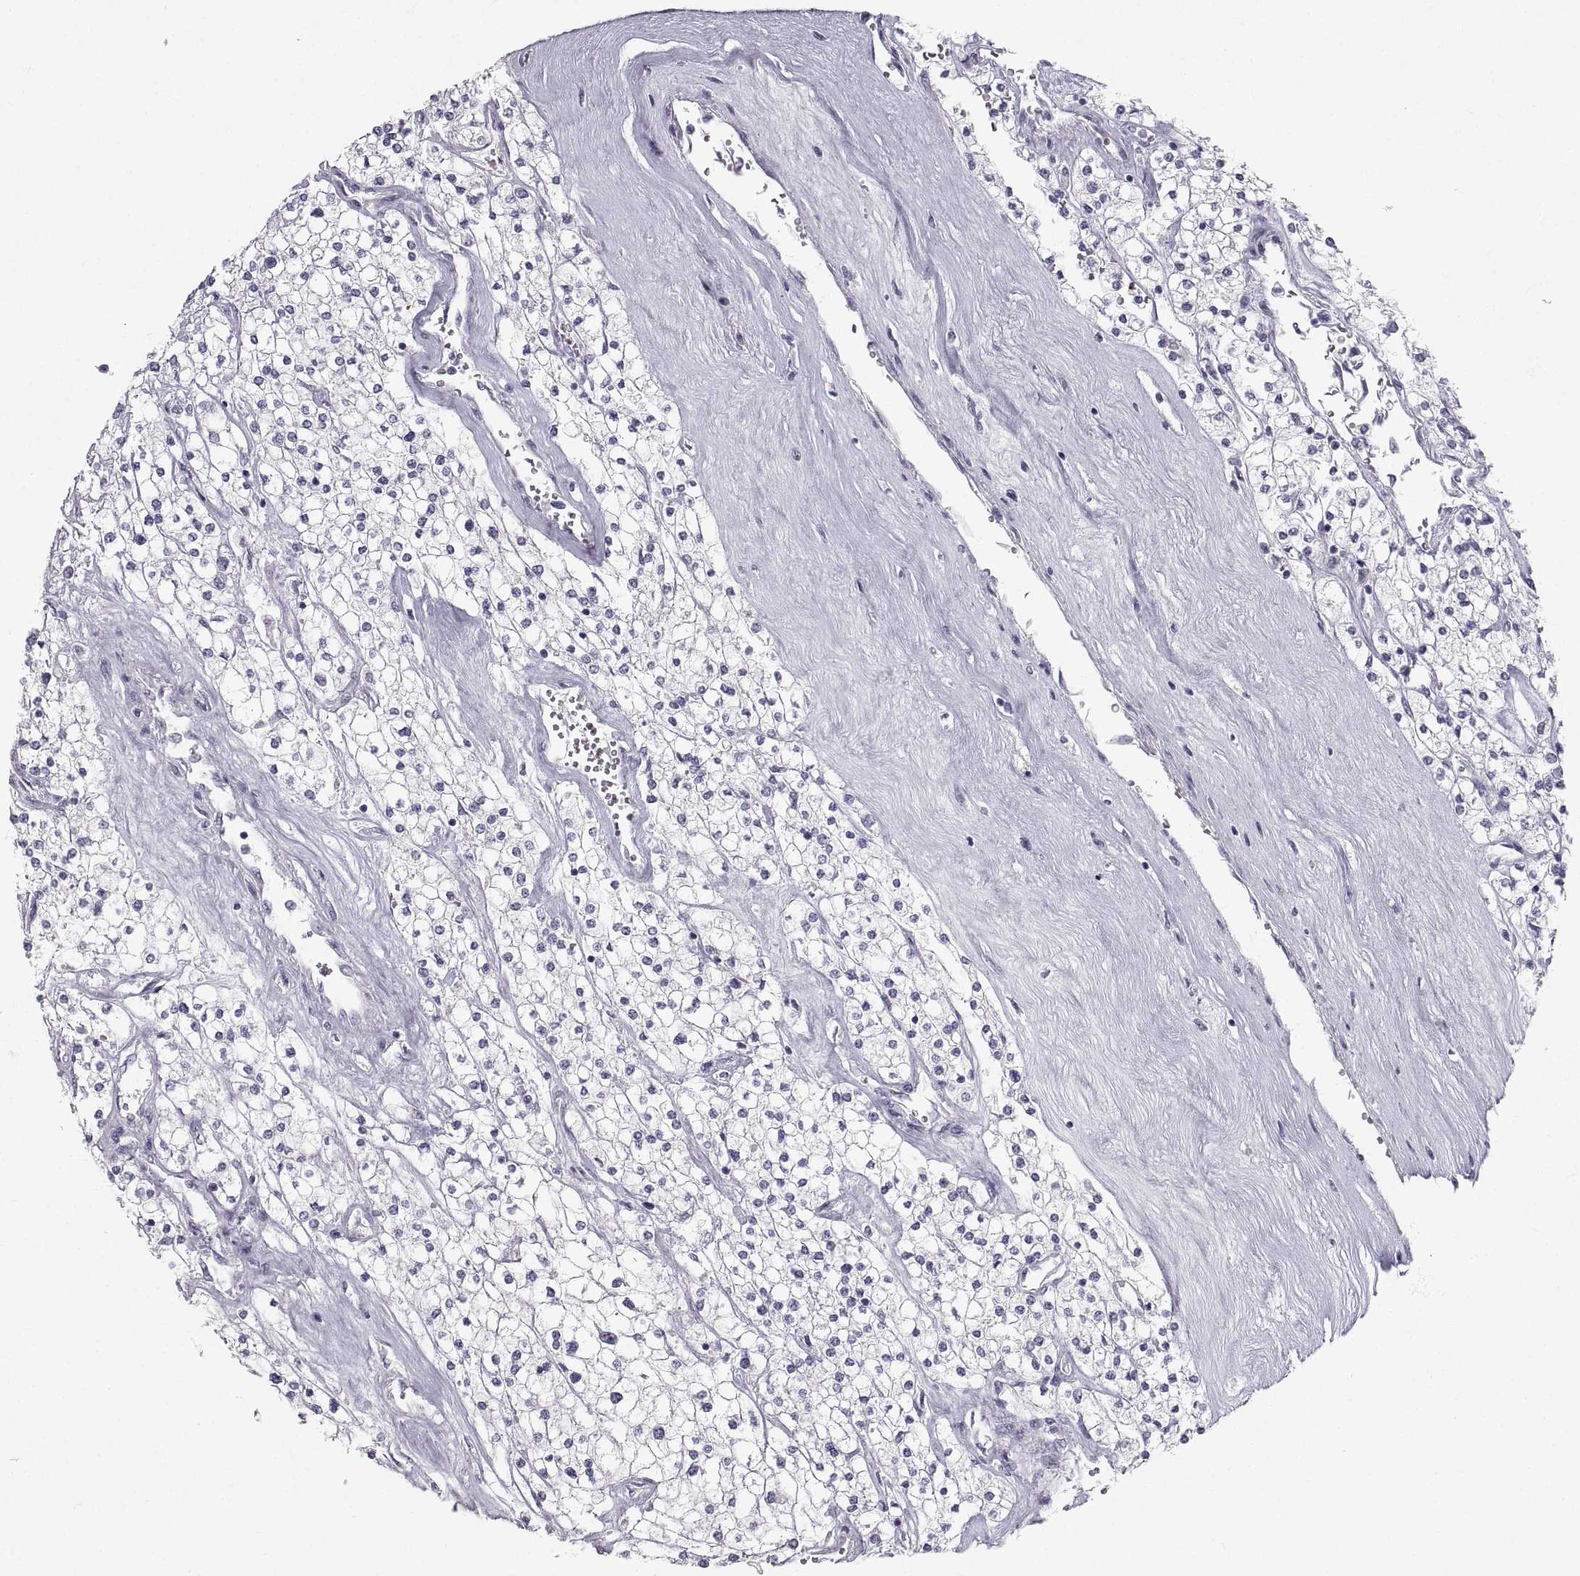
{"staining": {"intensity": "negative", "quantity": "none", "location": "none"}, "tissue": "renal cancer", "cell_type": "Tumor cells", "image_type": "cancer", "snomed": [{"axis": "morphology", "description": "Adenocarcinoma, NOS"}, {"axis": "topography", "description": "Kidney"}], "caption": "High power microscopy micrograph of an IHC micrograph of renal adenocarcinoma, revealing no significant expression in tumor cells. (DAB immunohistochemistry, high magnification).", "gene": "ZNF185", "patient": {"sex": "male", "age": 80}}